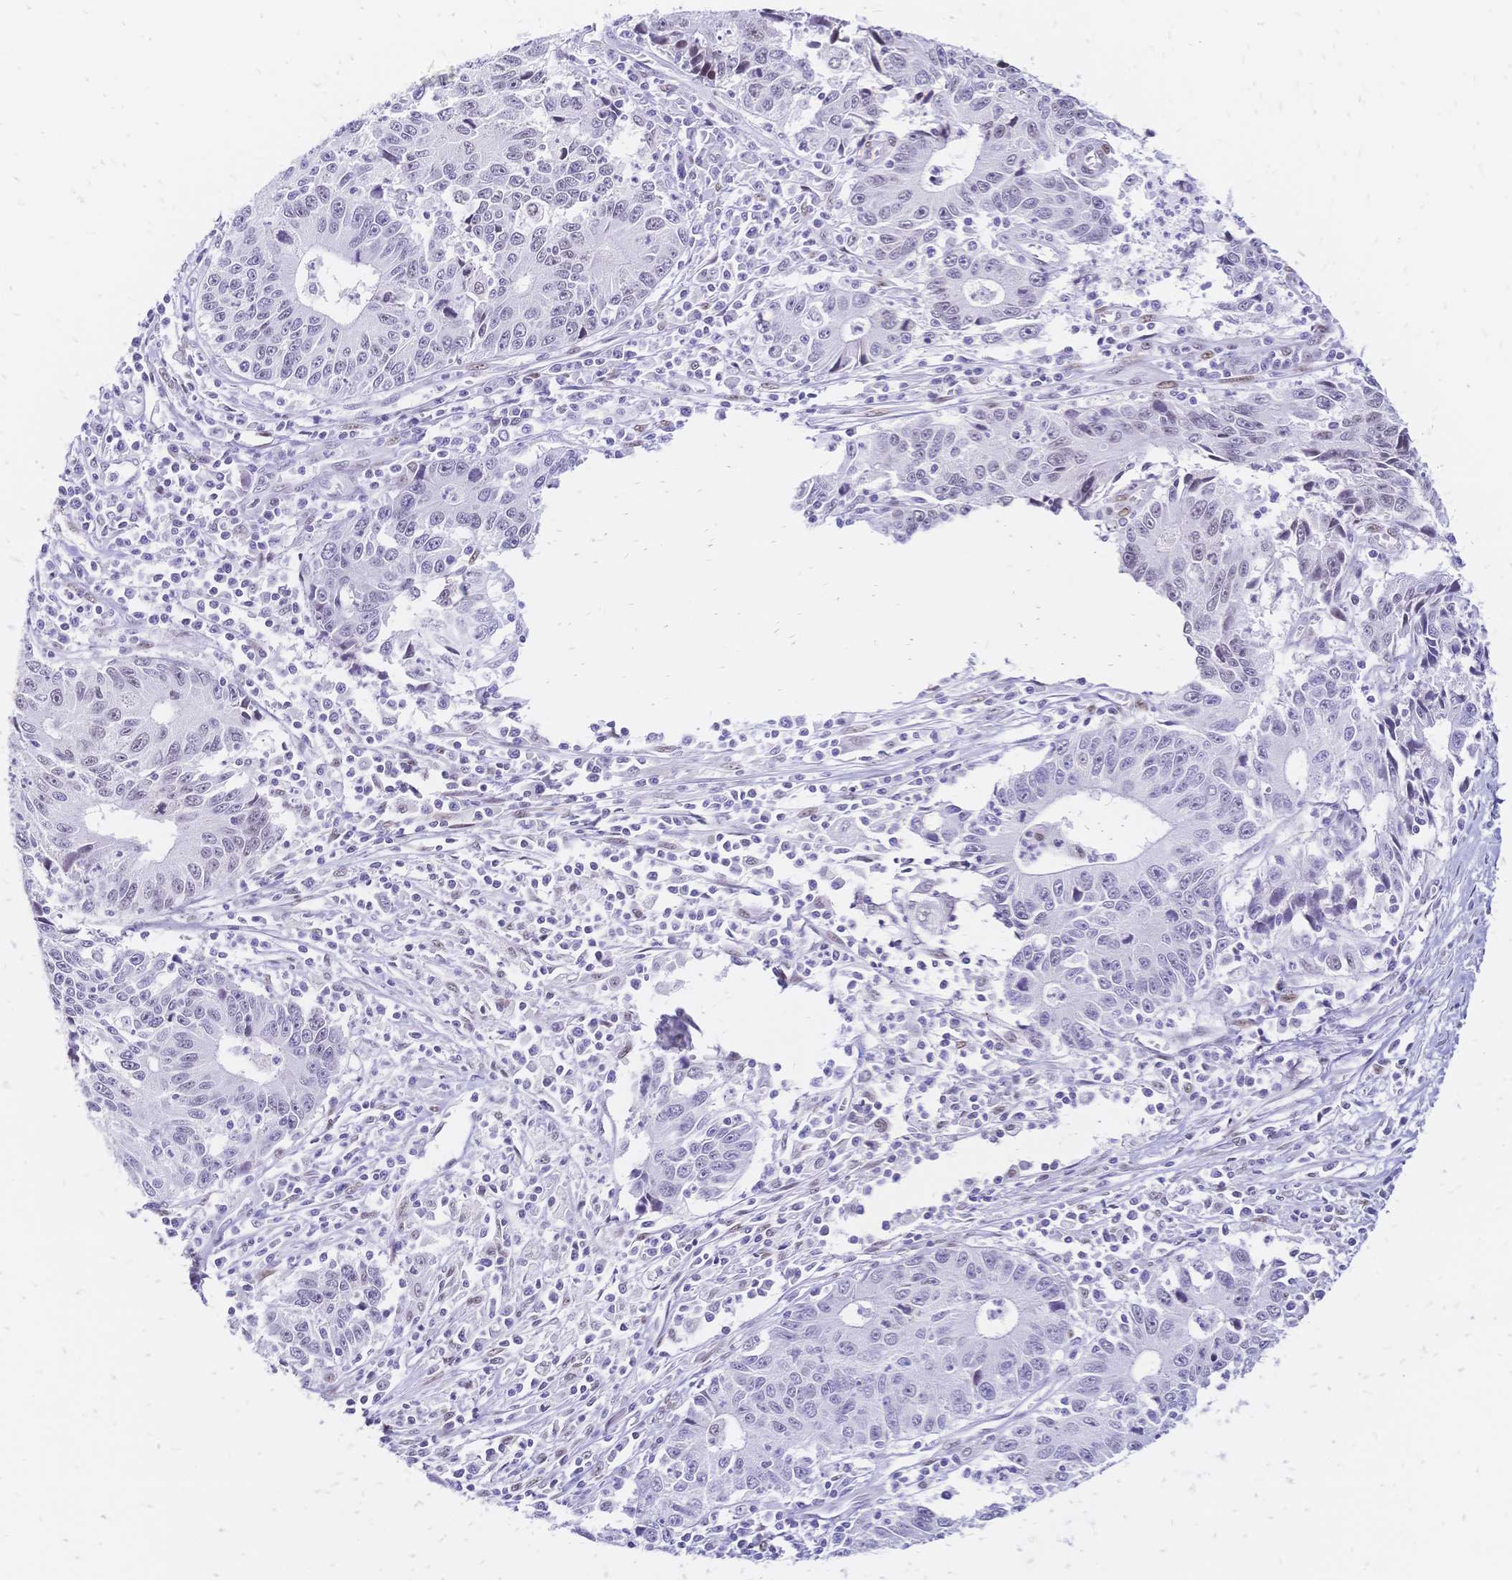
{"staining": {"intensity": "negative", "quantity": "none", "location": "none"}, "tissue": "liver cancer", "cell_type": "Tumor cells", "image_type": "cancer", "snomed": [{"axis": "morphology", "description": "Cholangiocarcinoma"}, {"axis": "topography", "description": "Liver"}], "caption": "Immunohistochemical staining of human cholangiocarcinoma (liver) reveals no significant staining in tumor cells. The staining is performed using DAB brown chromogen with nuclei counter-stained in using hematoxylin.", "gene": "NFIC", "patient": {"sex": "male", "age": 65}}